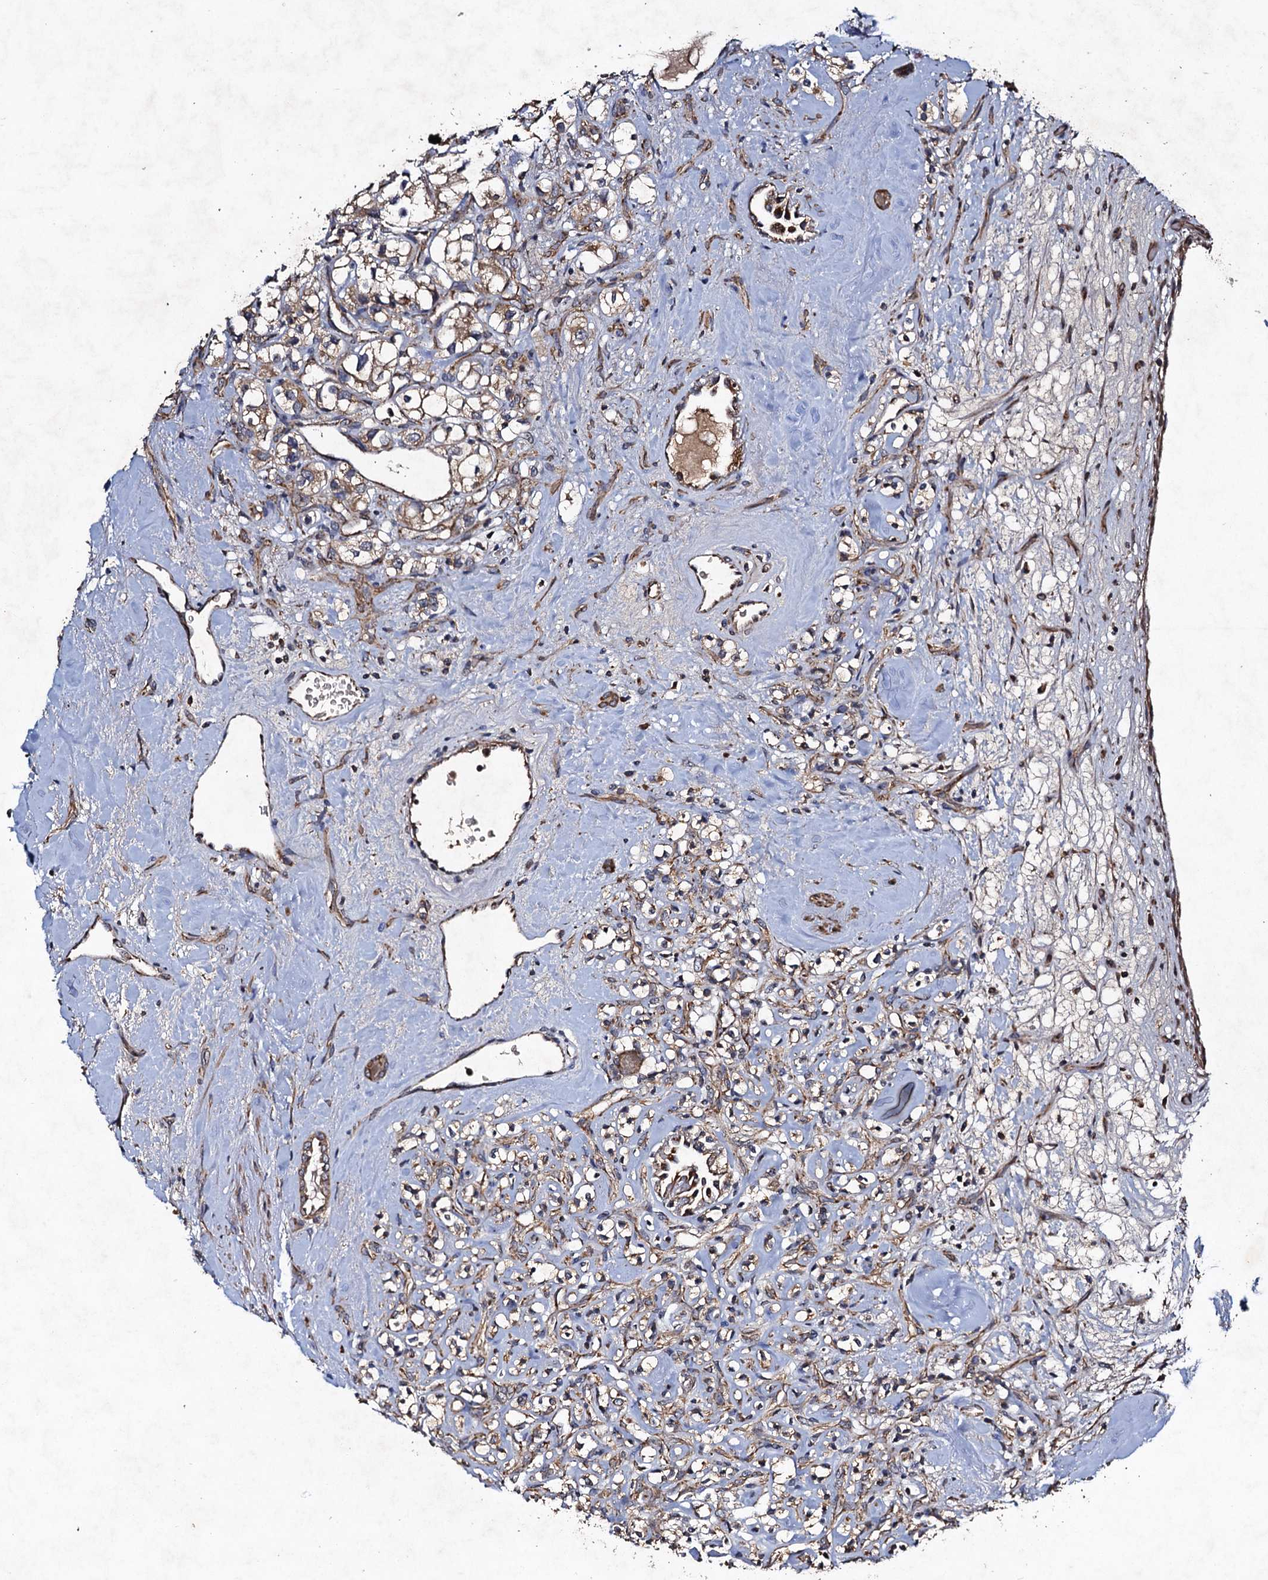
{"staining": {"intensity": "weak", "quantity": "25%-75%", "location": "cytoplasmic/membranous"}, "tissue": "renal cancer", "cell_type": "Tumor cells", "image_type": "cancer", "snomed": [{"axis": "morphology", "description": "Adenocarcinoma, NOS"}, {"axis": "topography", "description": "Kidney"}], "caption": "Weak cytoplasmic/membranous expression for a protein is identified in about 25%-75% of tumor cells of renal cancer using immunohistochemistry (IHC).", "gene": "NDUFA13", "patient": {"sex": "male", "age": 77}}